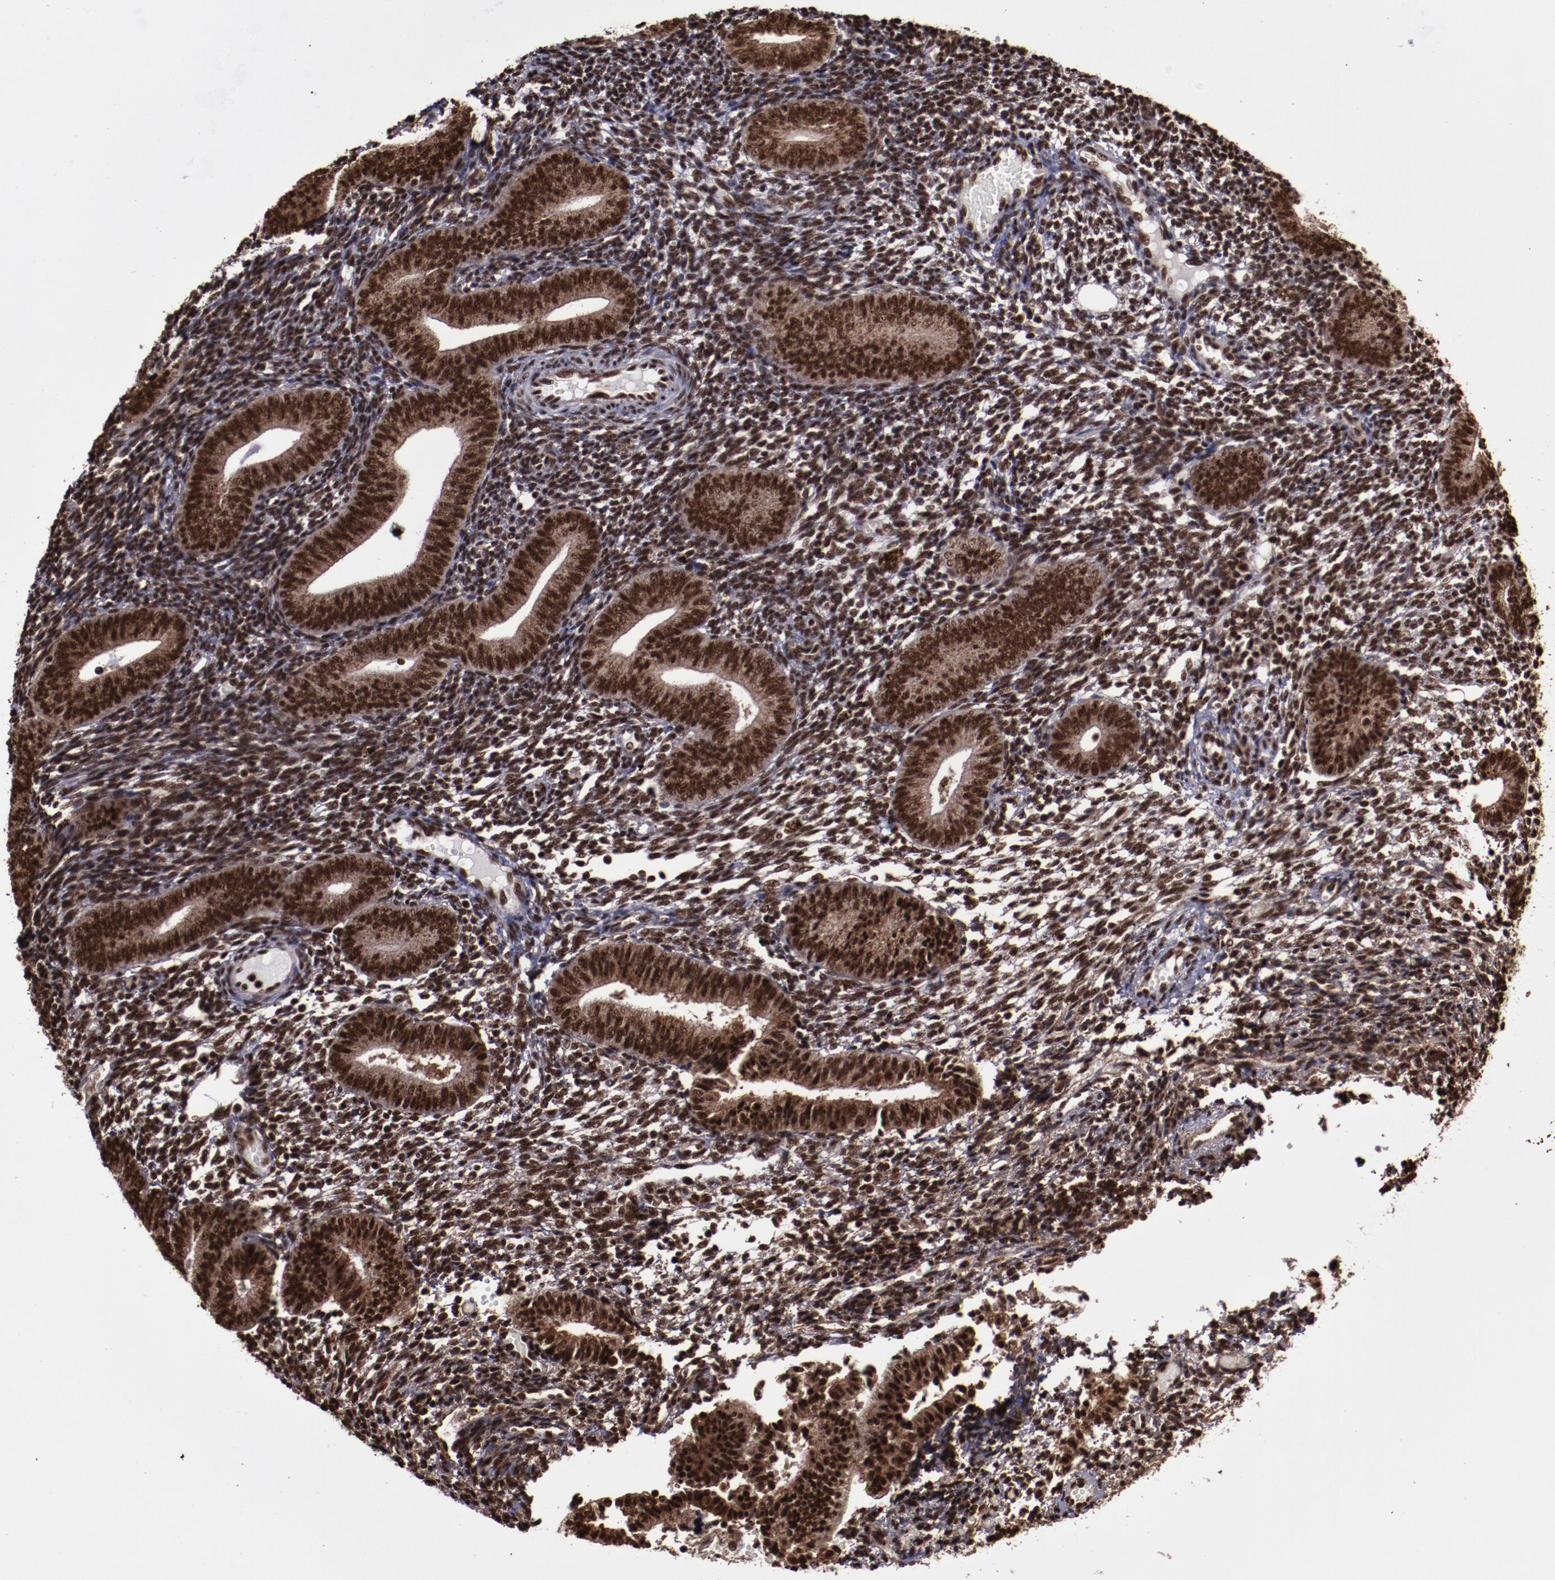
{"staining": {"intensity": "strong", "quantity": ">75%", "location": "nuclear"}, "tissue": "endometrium", "cell_type": "Cells in endometrial stroma", "image_type": "normal", "snomed": [{"axis": "morphology", "description": "Normal tissue, NOS"}, {"axis": "topography", "description": "Uterus"}, {"axis": "topography", "description": "Endometrium"}], "caption": "Human endometrium stained for a protein (brown) reveals strong nuclear positive expression in approximately >75% of cells in endometrial stroma.", "gene": "SNW1", "patient": {"sex": "female", "age": 33}}